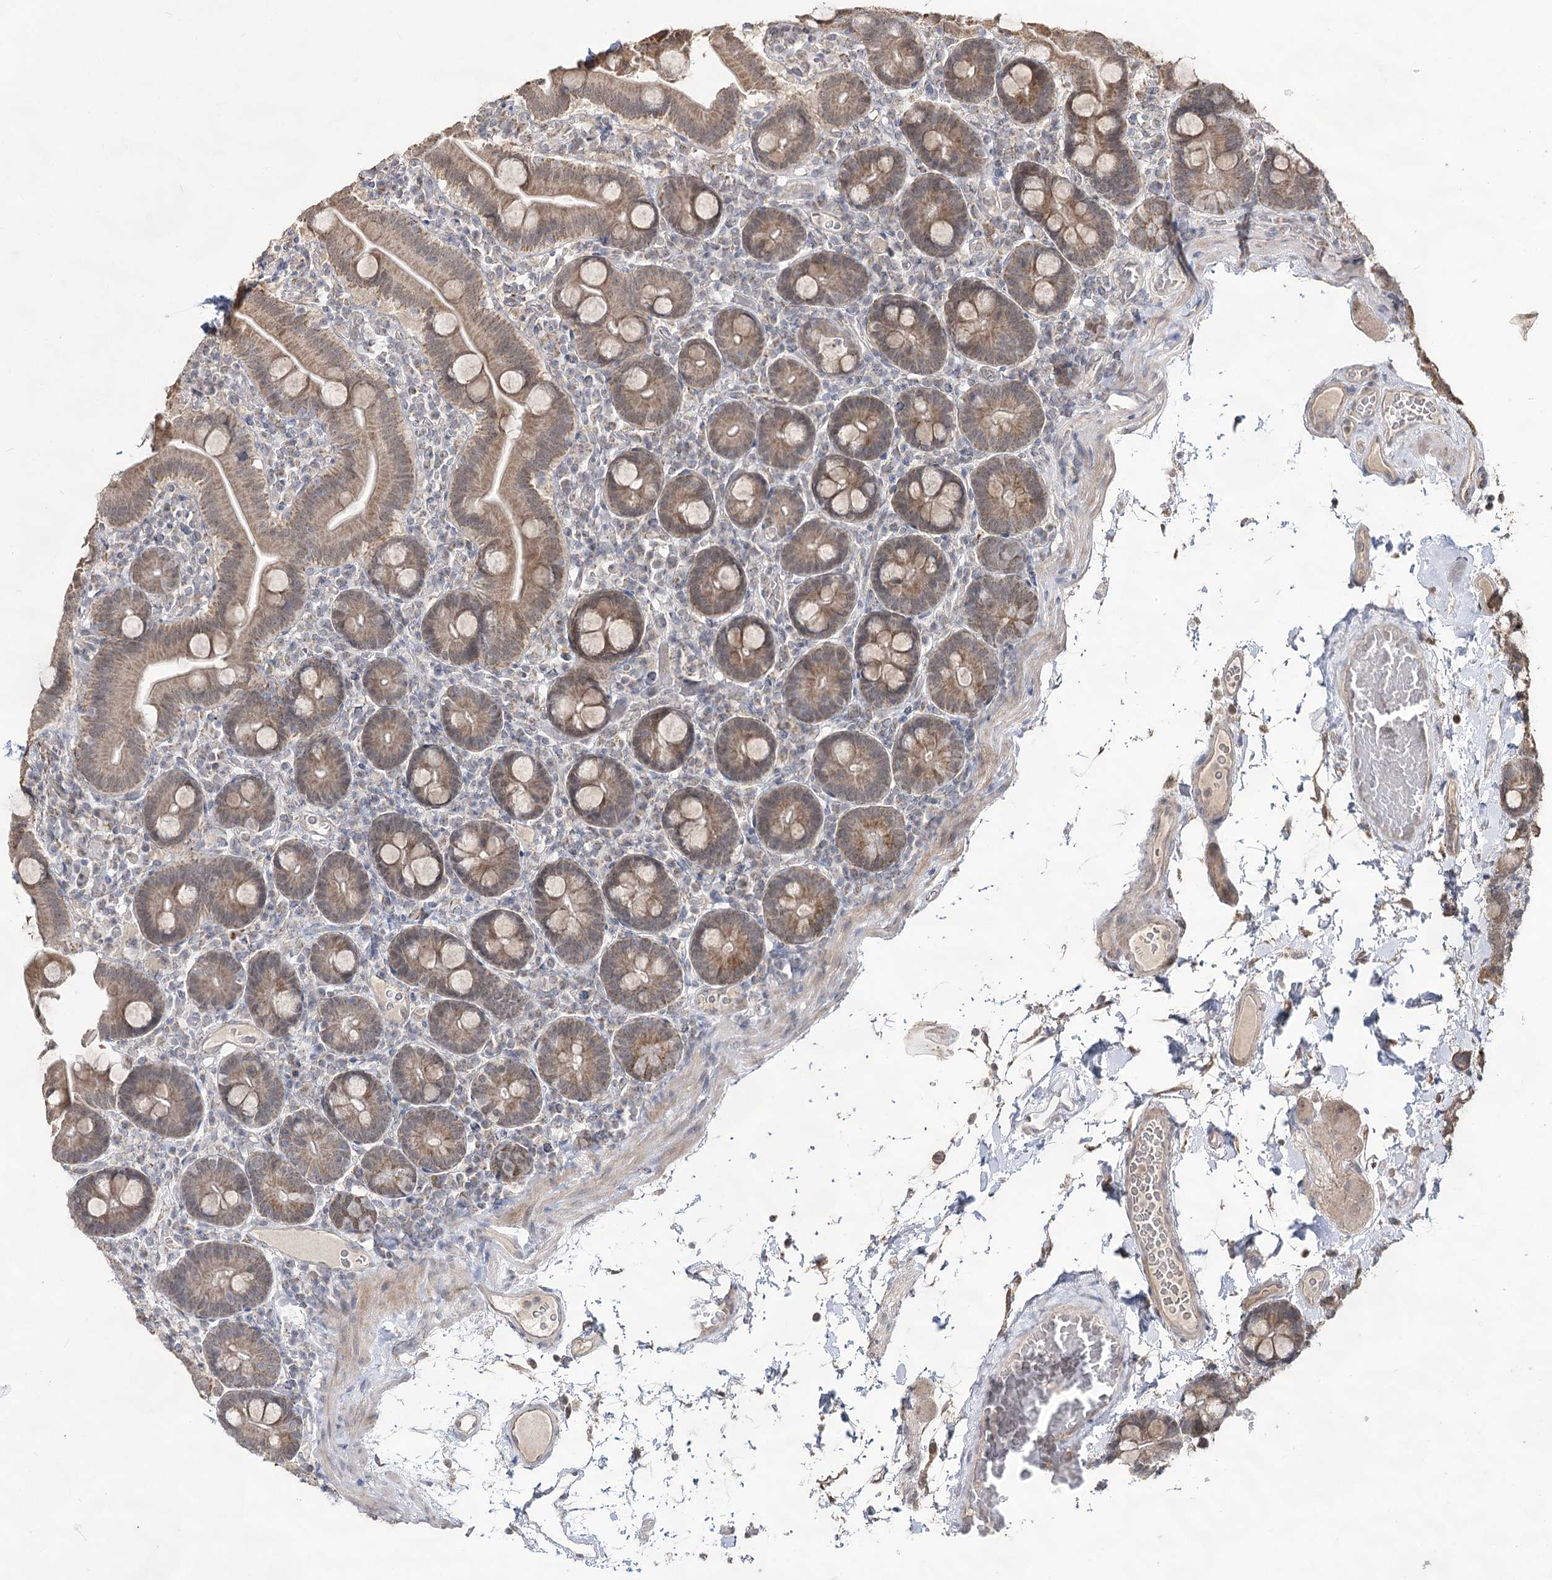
{"staining": {"intensity": "moderate", "quantity": ">75%", "location": "cytoplasmic/membranous,nuclear"}, "tissue": "duodenum", "cell_type": "Glandular cells", "image_type": "normal", "snomed": [{"axis": "morphology", "description": "Normal tissue, NOS"}, {"axis": "topography", "description": "Duodenum"}], "caption": "A brown stain shows moderate cytoplasmic/membranous,nuclear staining of a protein in glandular cells of benign human duodenum.", "gene": "ACTR6", "patient": {"sex": "male", "age": 55}}